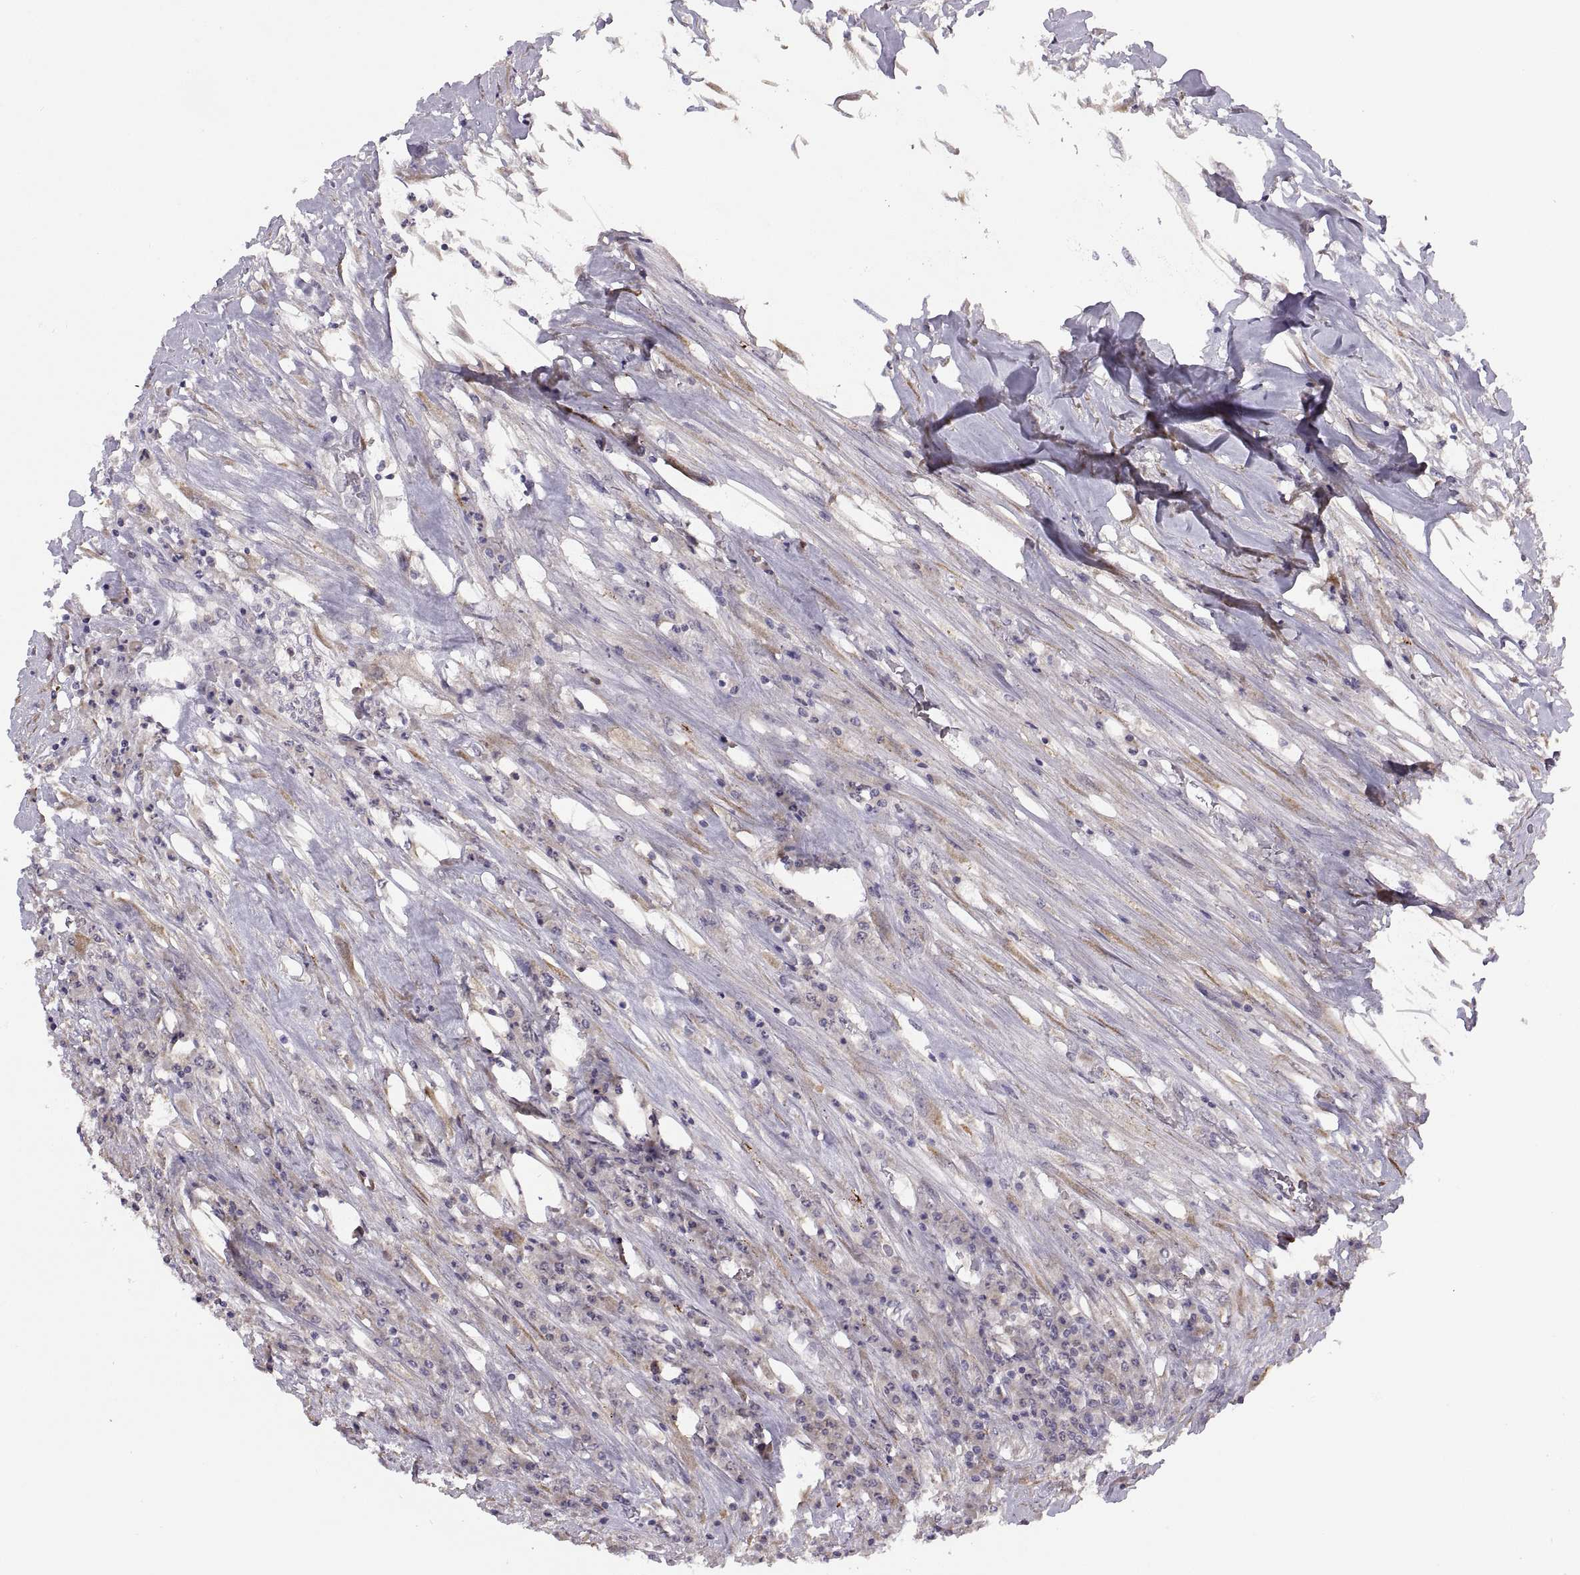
{"staining": {"intensity": "weak", "quantity": ">75%", "location": "cytoplasmic/membranous"}, "tissue": "colorectal cancer", "cell_type": "Tumor cells", "image_type": "cancer", "snomed": [{"axis": "morphology", "description": "Adenocarcinoma, NOS"}, {"axis": "topography", "description": "Rectum"}], "caption": "Protein analysis of adenocarcinoma (colorectal) tissue displays weak cytoplasmic/membranous expression in approximately >75% of tumor cells.", "gene": "ACSBG2", "patient": {"sex": "male", "age": 54}}